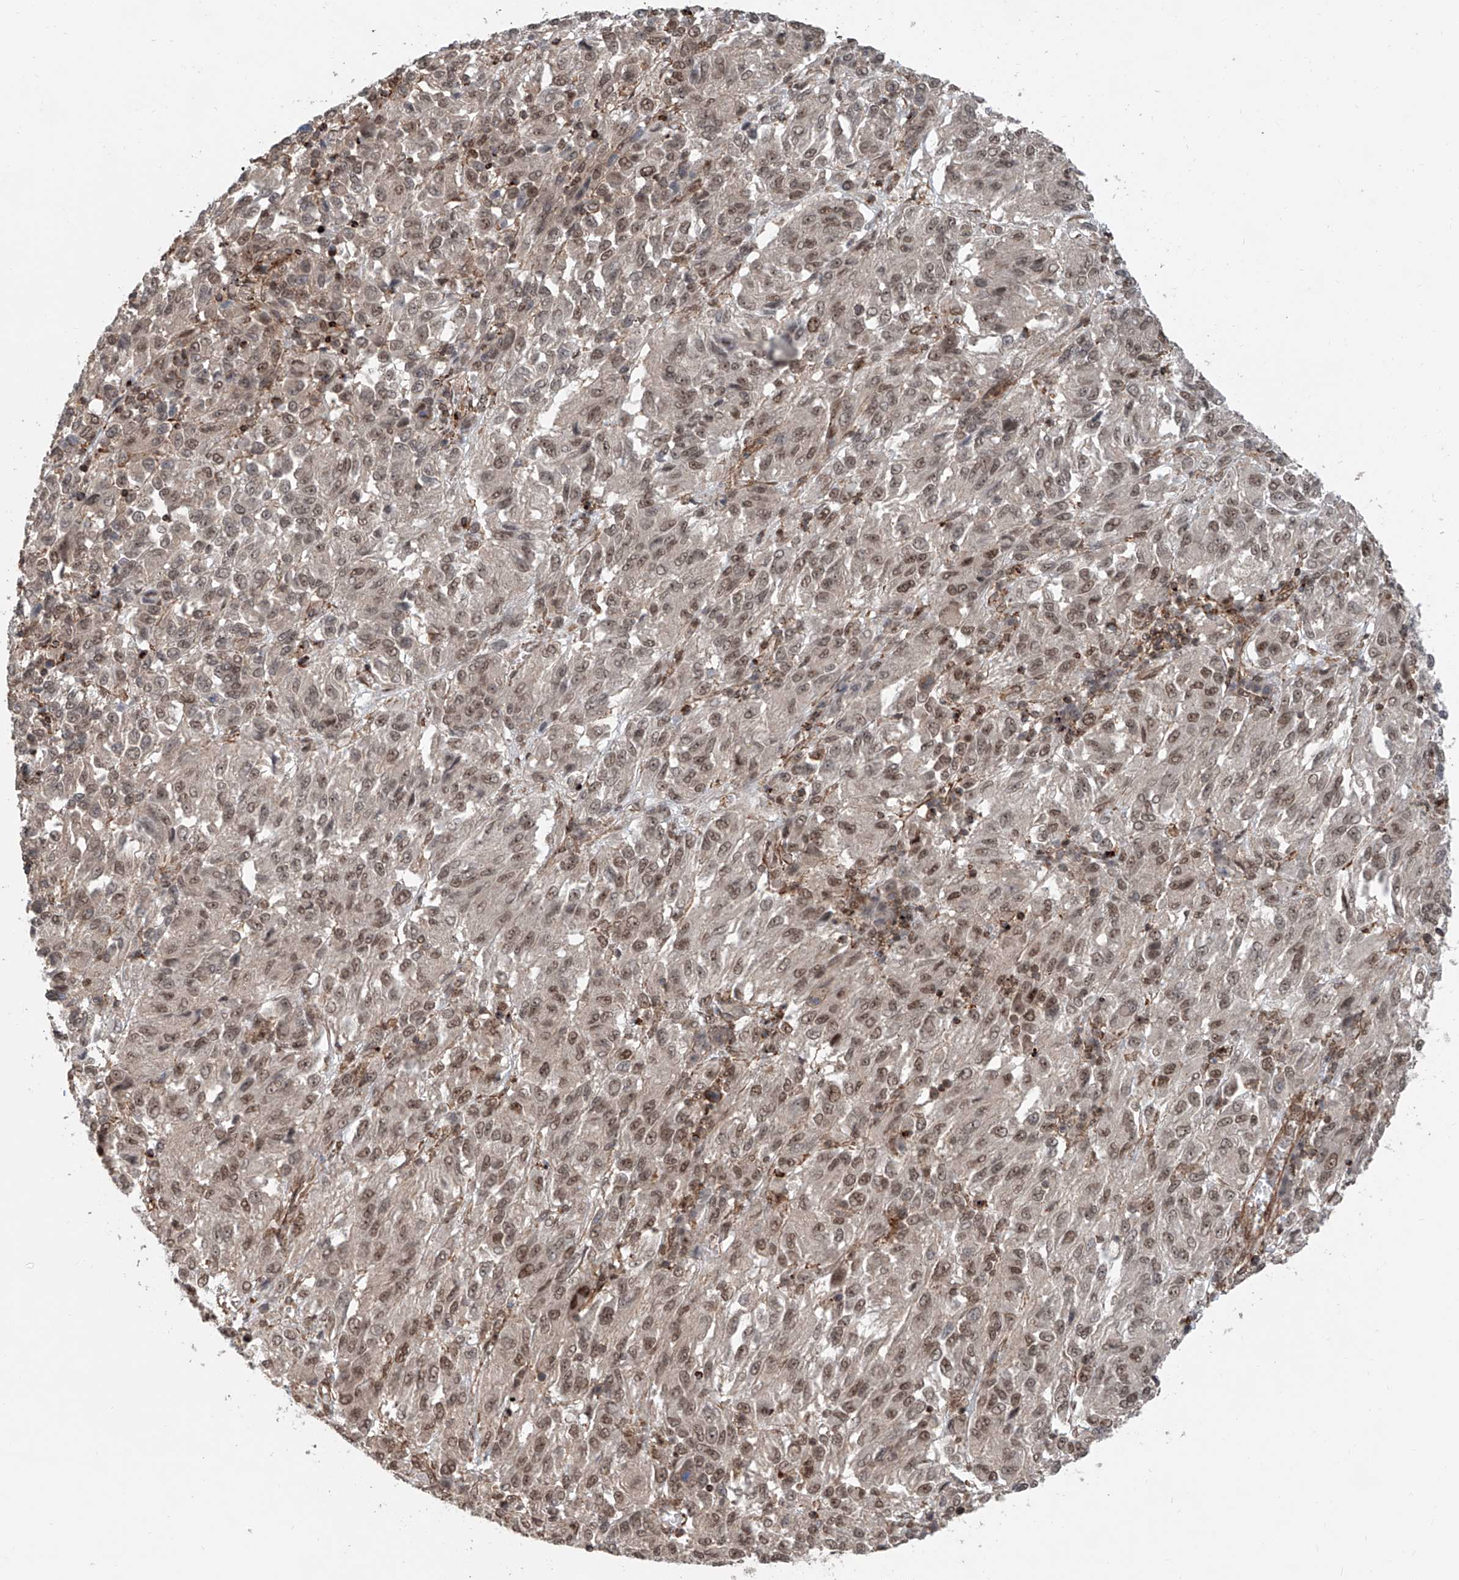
{"staining": {"intensity": "weak", "quantity": "25%-75%", "location": "nuclear"}, "tissue": "melanoma", "cell_type": "Tumor cells", "image_type": "cancer", "snomed": [{"axis": "morphology", "description": "Malignant melanoma, Metastatic site"}, {"axis": "topography", "description": "Lung"}], "caption": "A brown stain shows weak nuclear staining of a protein in human malignant melanoma (metastatic site) tumor cells.", "gene": "SDE2", "patient": {"sex": "male", "age": 64}}